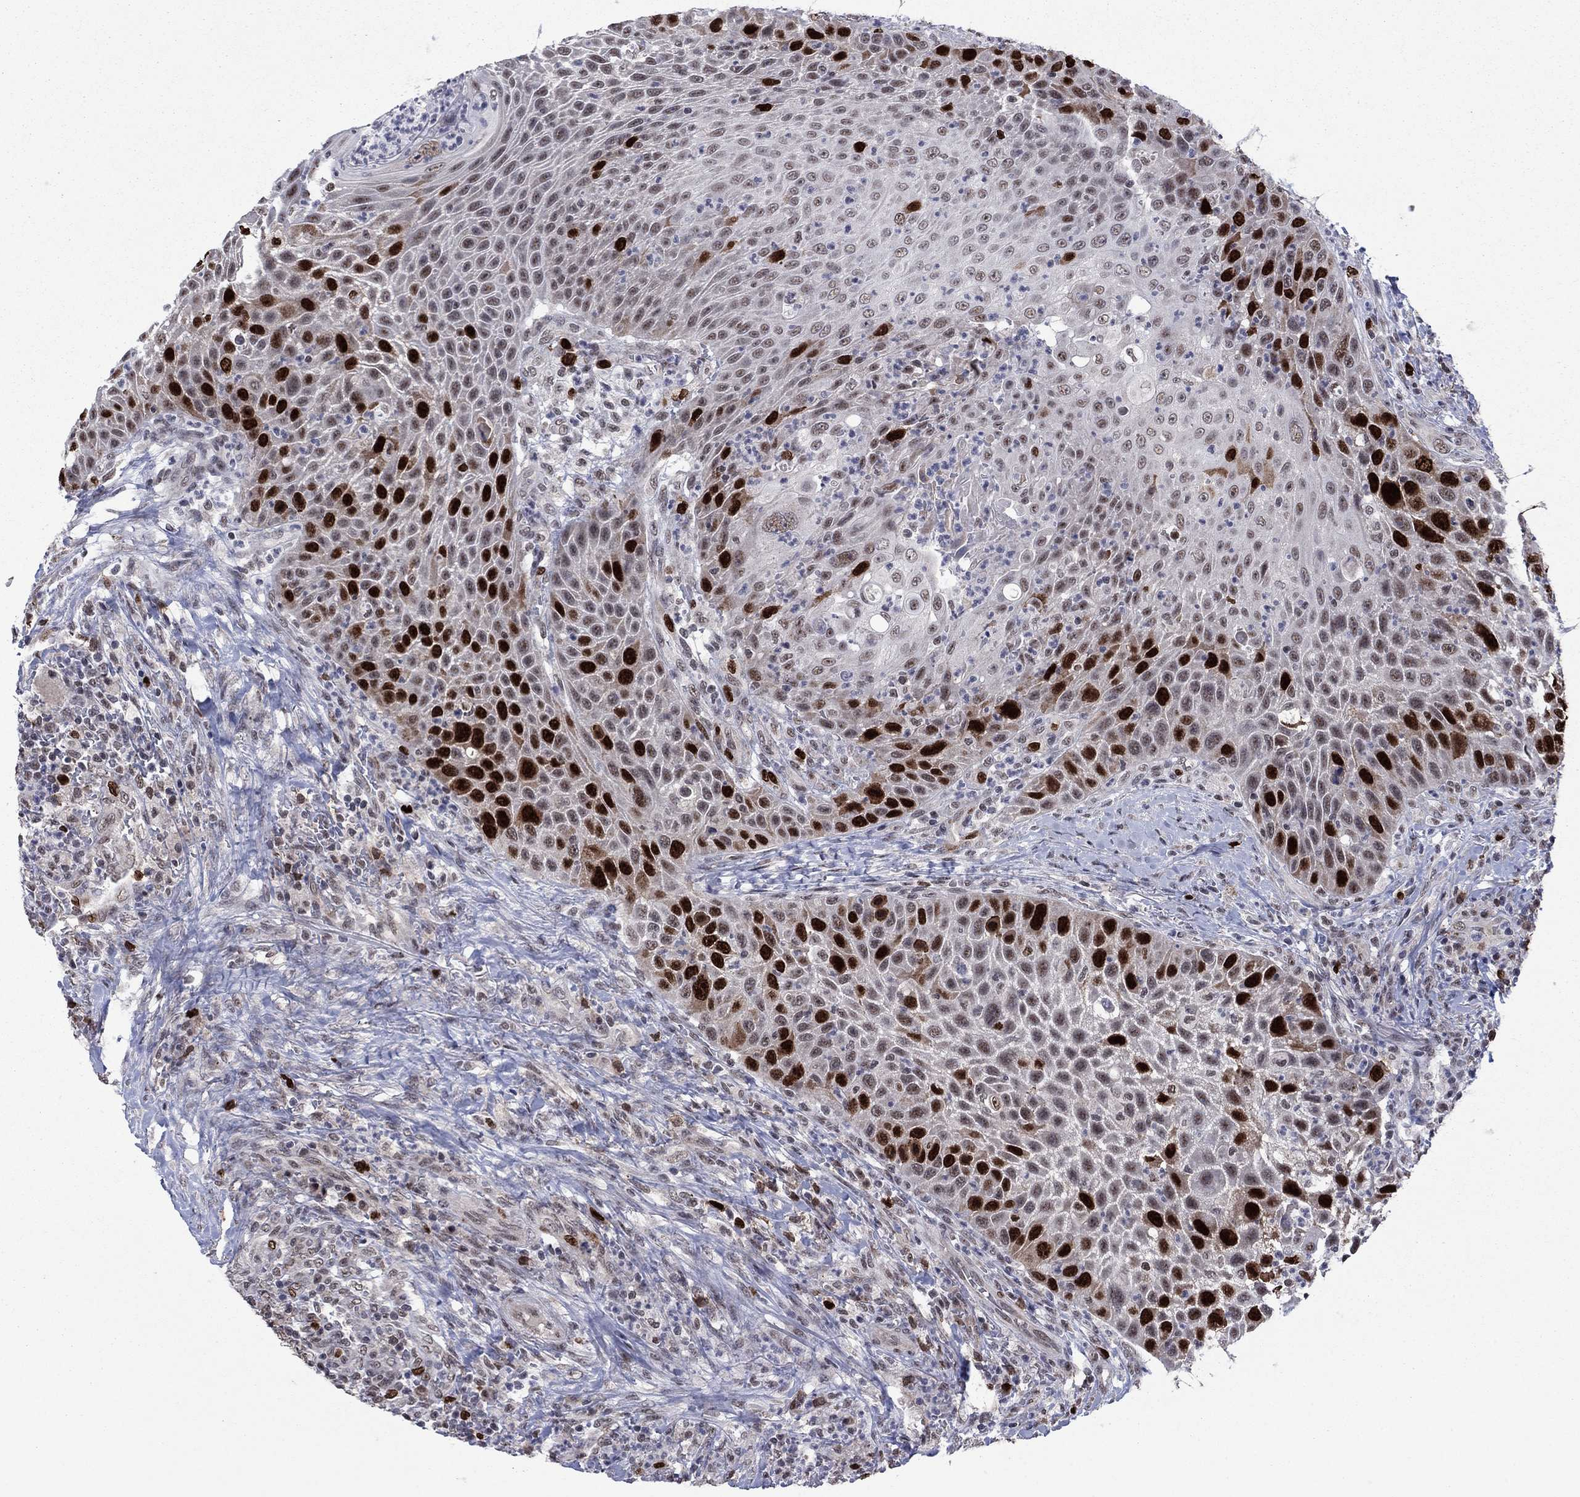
{"staining": {"intensity": "strong", "quantity": "25%-75%", "location": "nuclear"}, "tissue": "head and neck cancer", "cell_type": "Tumor cells", "image_type": "cancer", "snomed": [{"axis": "morphology", "description": "Squamous cell carcinoma, NOS"}, {"axis": "topography", "description": "Head-Neck"}], "caption": "DAB (3,3'-diaminobenzidine) immunohistochemical staining of head and neck cancer (squamous cell carcinoma) shows strong nuclear protein positivity in about 25%-75% of tumor cells. The protein is shown in brown color, while the nuclei are stained blue.", "gene": "CDCA5", "patient": {"sex": "male", "age": 69}}